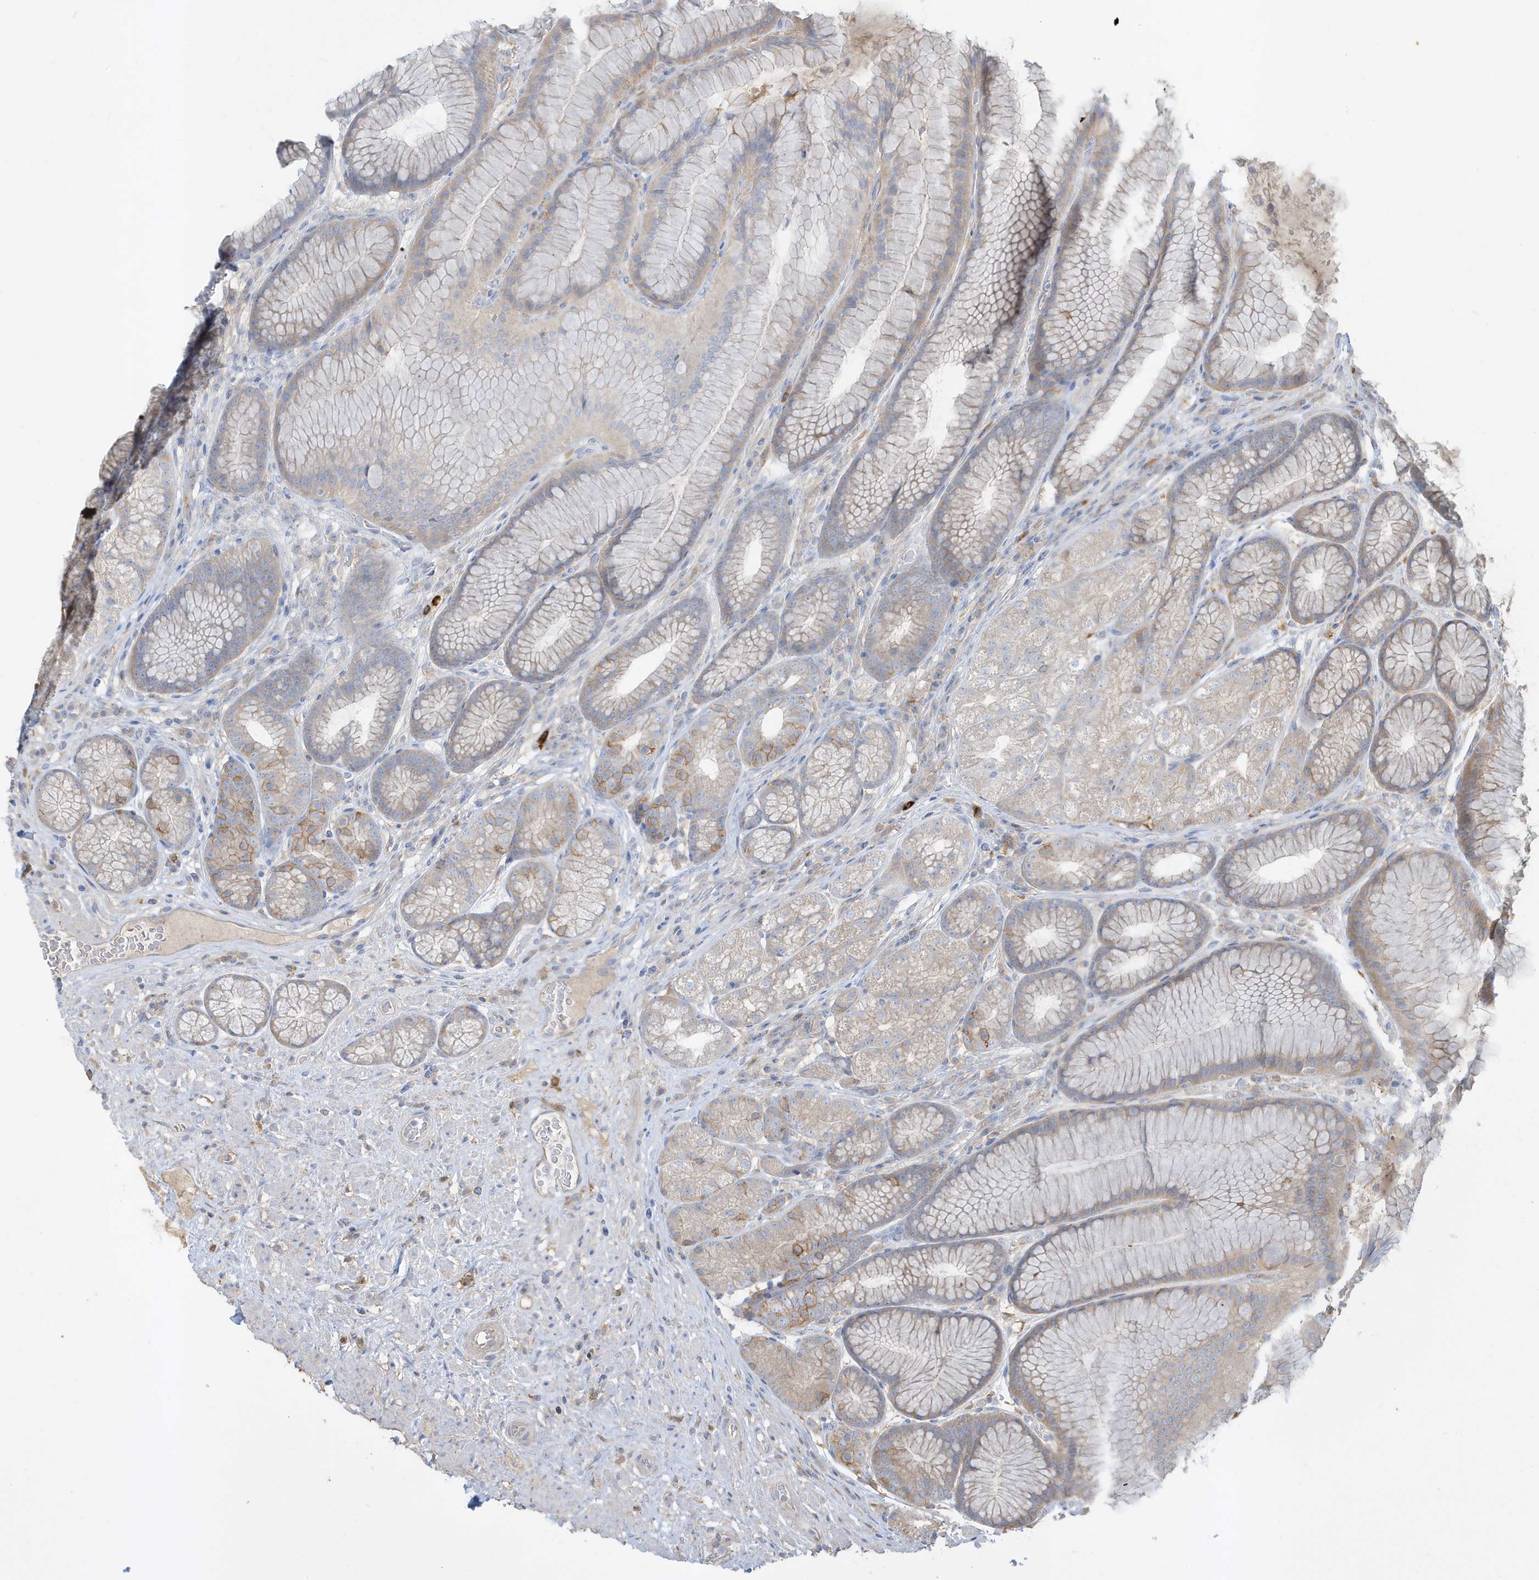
{"staining": {"intensity": "moderate", "quantity": "<25%", "location": "cytoplasmic/membranous"}, "tissue": "stomach", "cell_type": "Glandular cells", "image_type": "normal", "snomed": [{"axis": "morphology", "description": "Normal tissue, NOS"}, {"axis": "topography", "description": "Stomach"}], "caption": "High-magnification brightfield microscopy of unremarkable stomach stained with DAB (3,3'-diaminobenzidine) (brown) and counterstained with hematoxylin (blue). glandular cells exhibit moderate cytoplasmic/membranous positivity is present in about<25% of cells. (DAB IHC with brightfield microscopy, high magnification).", "gene": "ABTB1", "patient": {"sex": "male", "age": 57}}